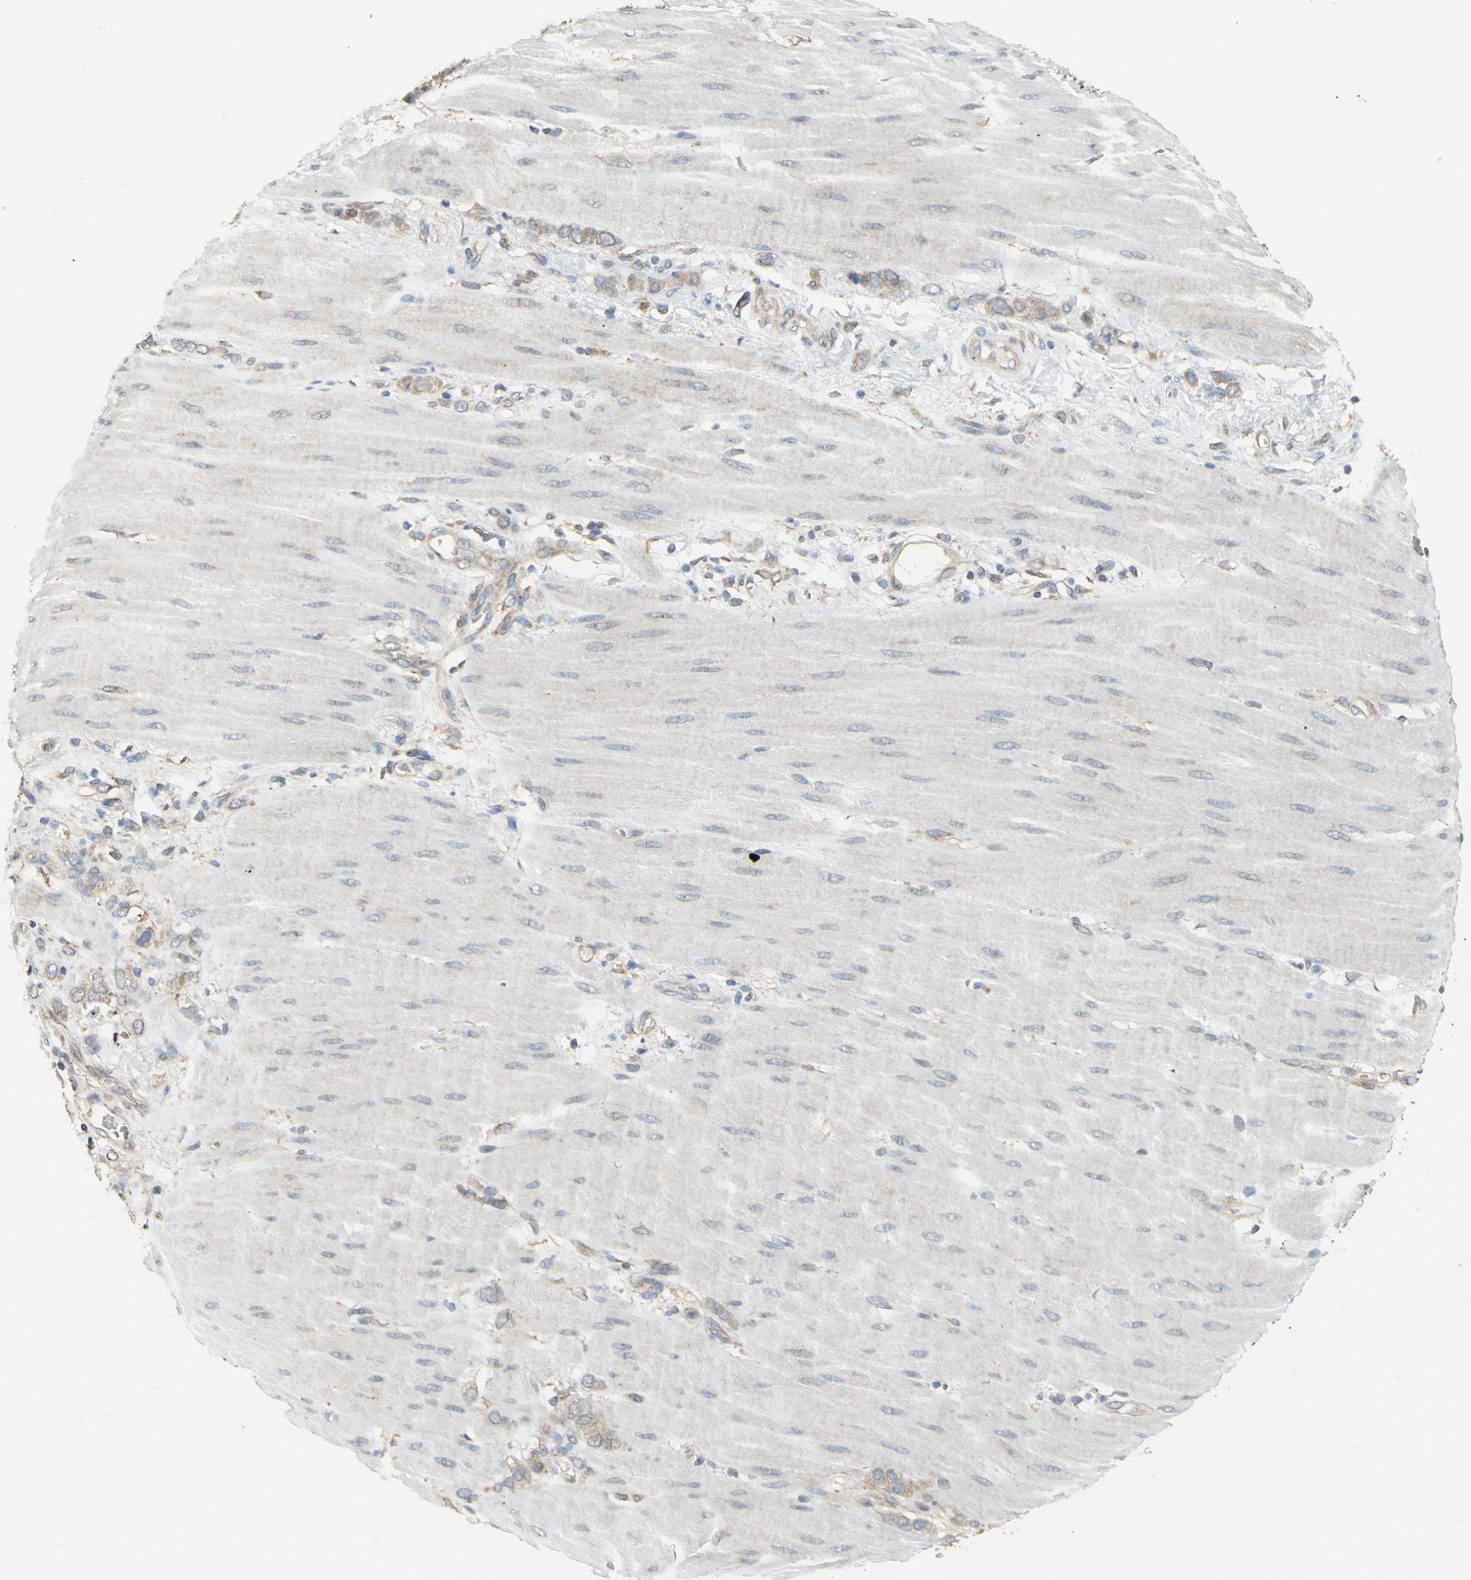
{"staining": {"intensity": "weak", "quantity": "25%-75%", "location": "cytoplasmic/membranous"}, "tissue": "stomach cancer", "cell_type": "Tumor cells", "image_type": "cancer", "snomed": [{"axis": "morphology", "description": "Adenocarcinoma, NOS"}, {"axis": "topography", "description": "Stomach"}], "caption": "About 25%-75% of tumor cells in human adenocarcinoma (stomach) display weak cytoplasmic/membranous protein positivity as visualized by brown immunohistochemical staining.", "gene": "SYVN1", "patient": {"sex": "male", "age": 82}}